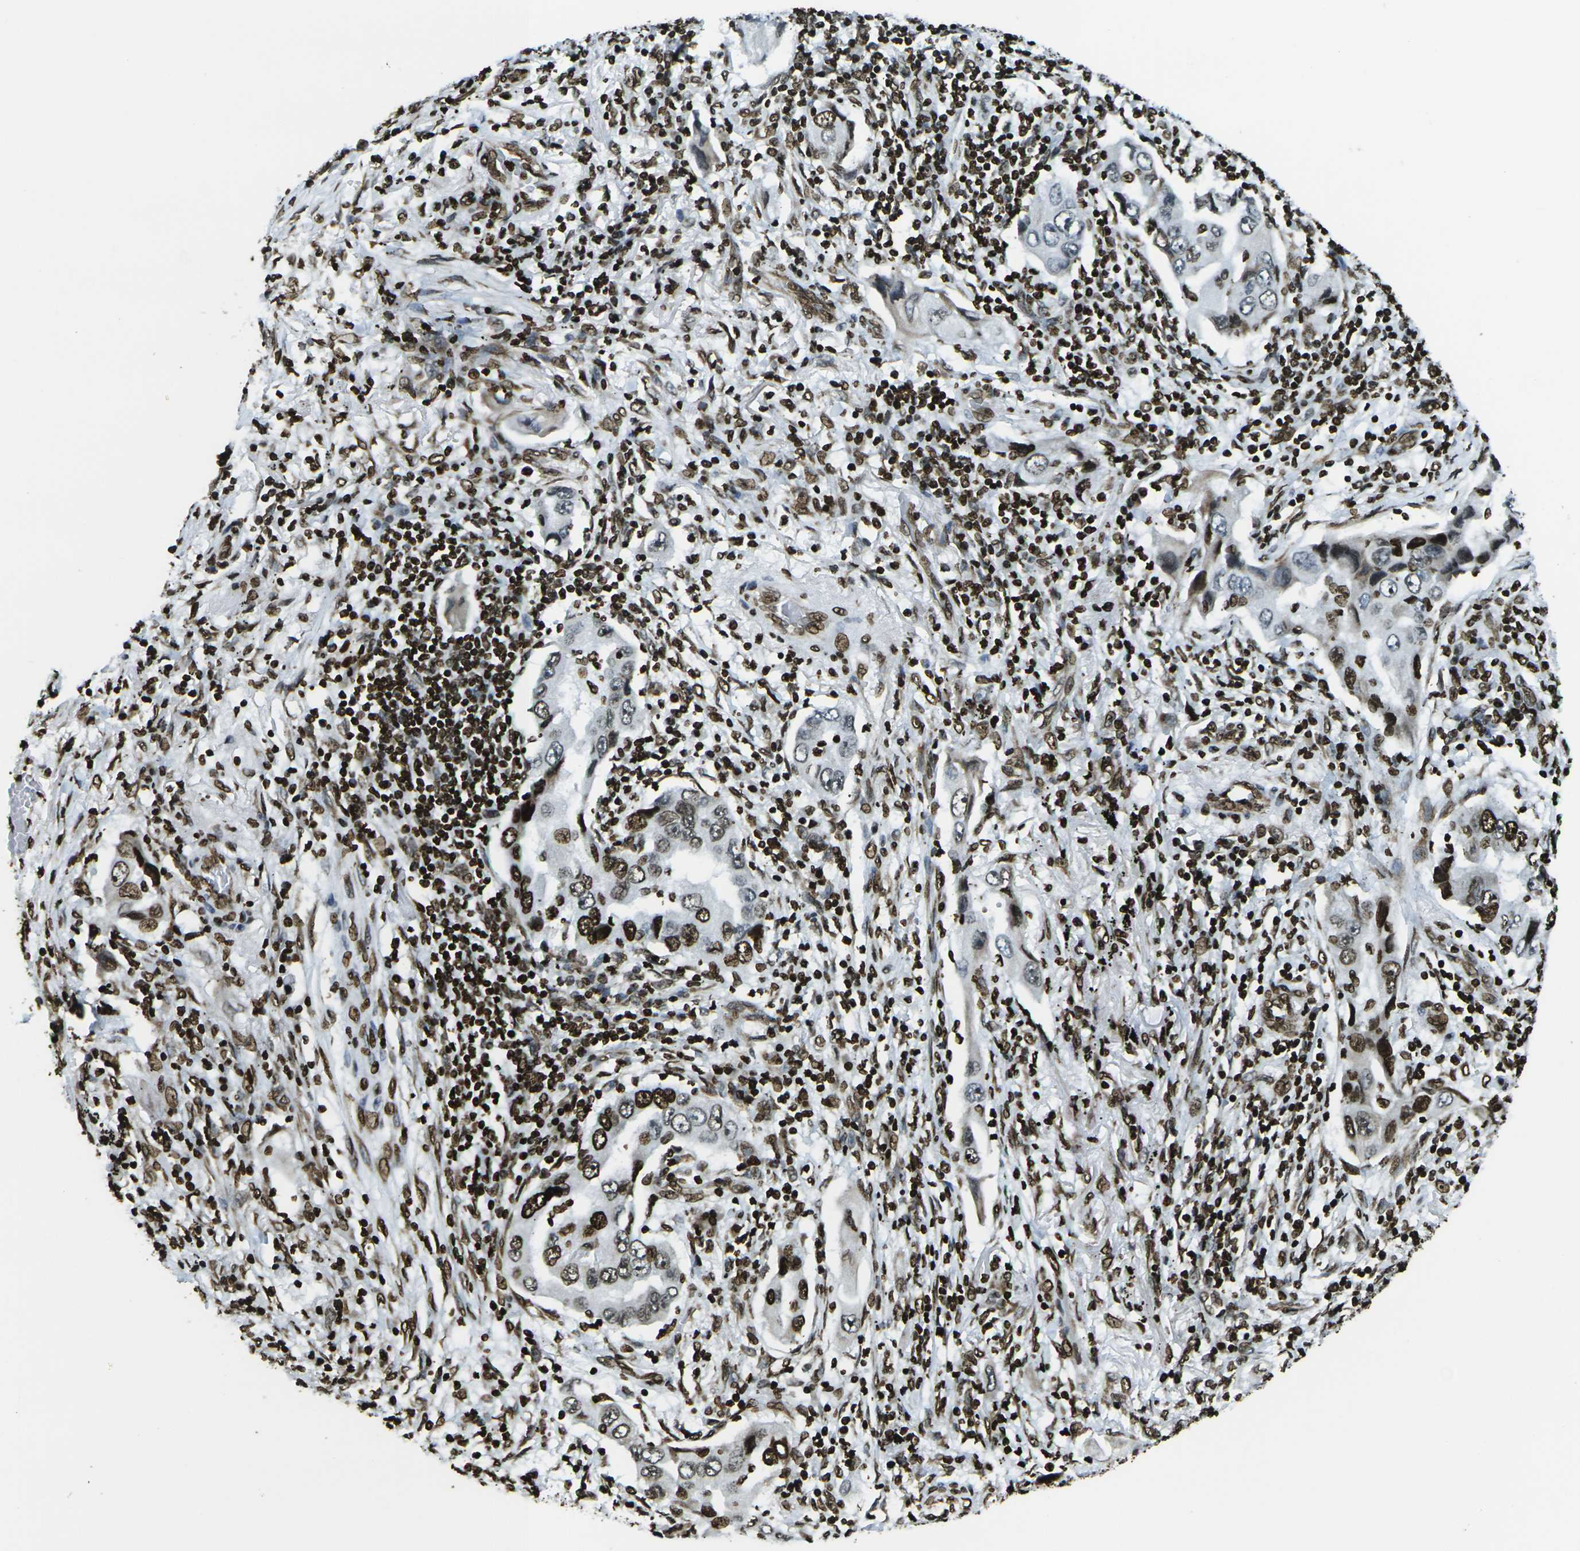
{"staining": {"intensity": "strong", "quantity": ">75%", "location": "nuclear"}, "tissue": "lung cancer", "cell_type": "Tumor cells", "image_type": "cancer", "snomed": [{"axis": "morphology", "description": "Adenocarcinoma, NOS"}, {"axis": "topography", "description": "Lung"}], "caption": "About >75% of tumor cells in lung cancer (adenocarcinoma) display strong nuclear protein expression as visualized by brown immunohistochemical staining.", "gene": "H1-2", "patient": {"sex": "female", "age": 65}}